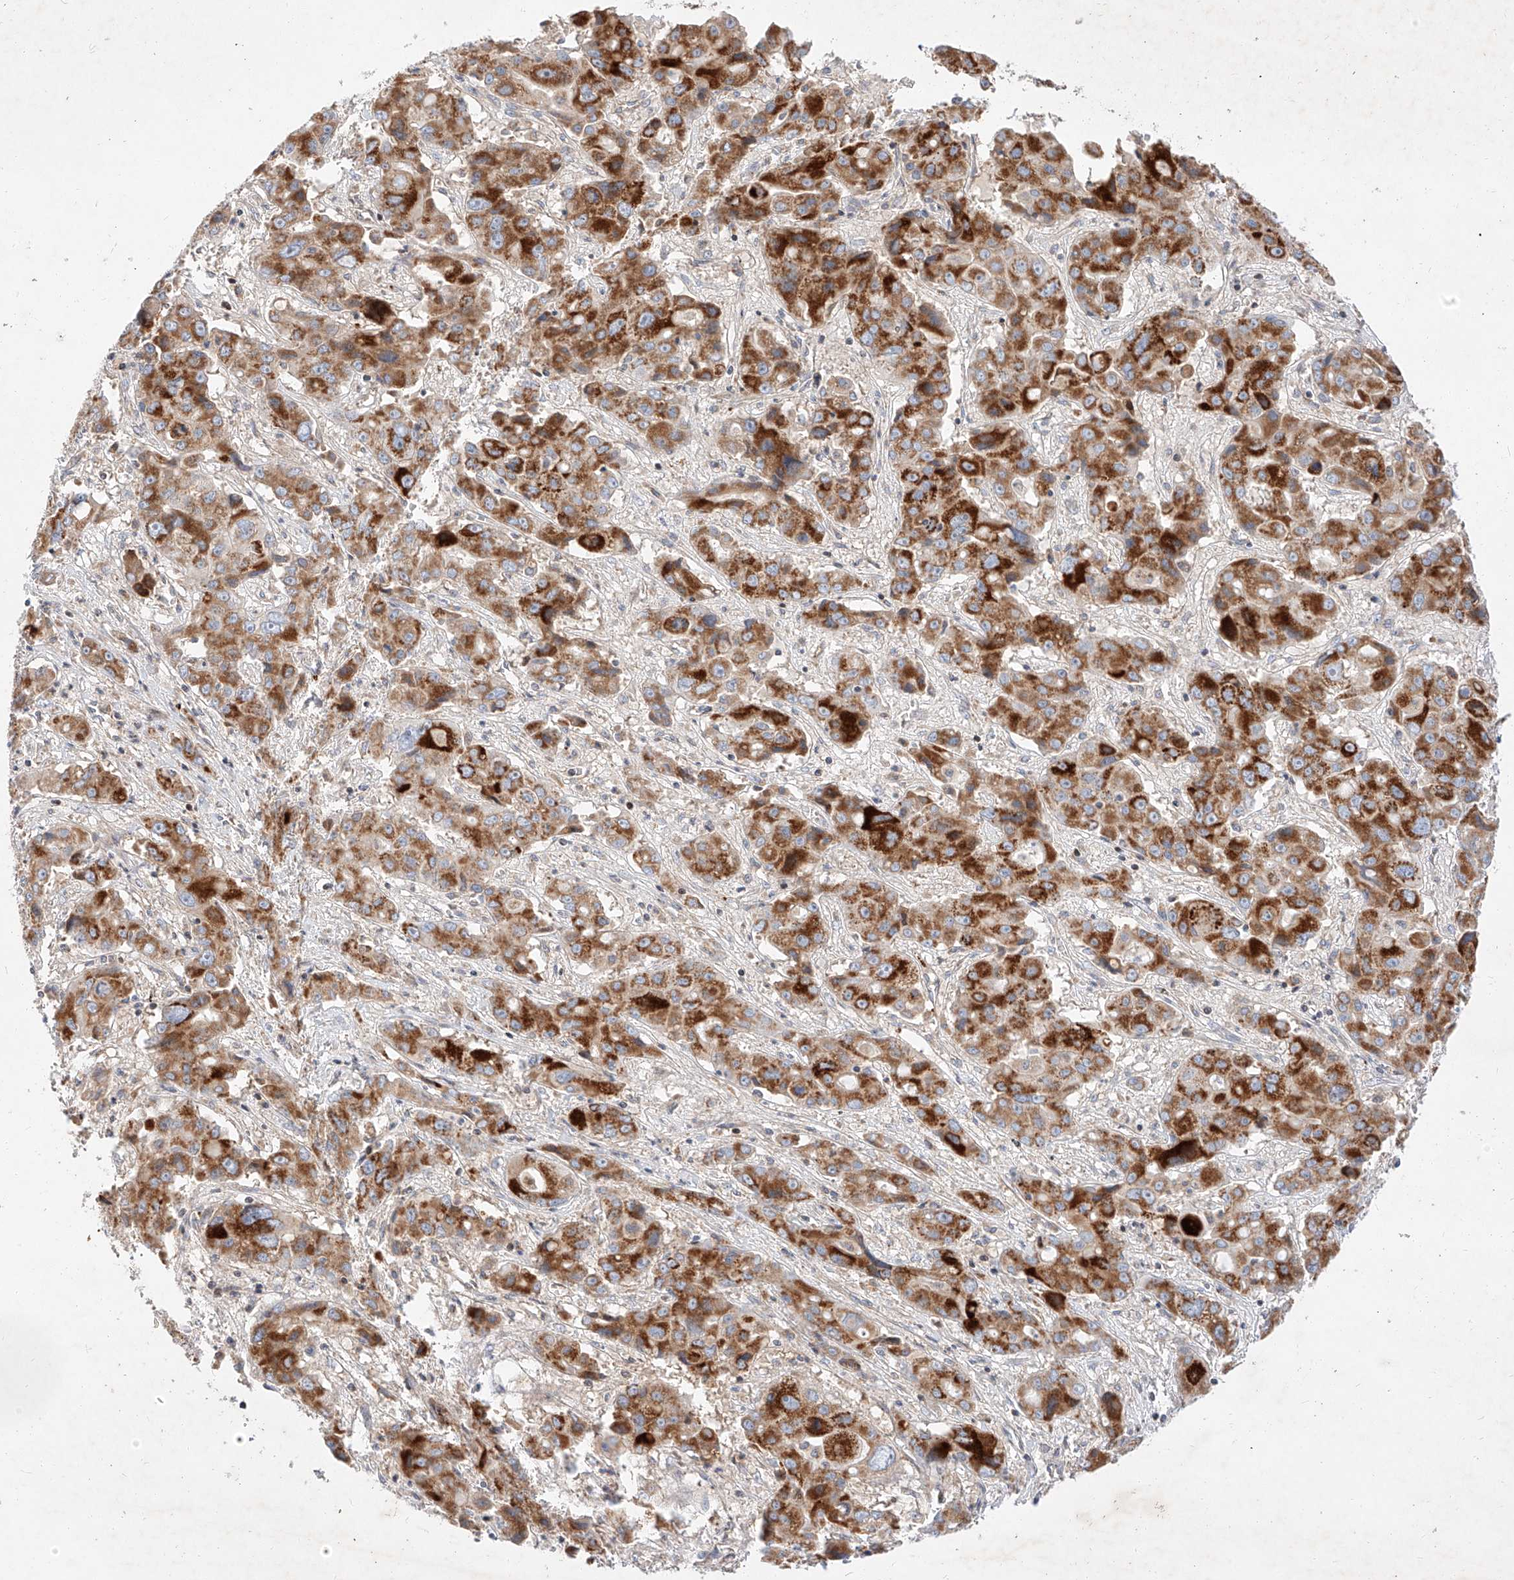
{"staining": {"intensity": "strong", "quantity": ">75%", "location": "cytoplasmic/membranous"}, "tissue": "liver cancer", "cell_type": "Tumor cells", "image_type": "cancer", "snomed": [{"axis": "morphology", "description": "Cholangiocarcinoma"}, {"axis": "topography", "description": "Liver"}], "caption": "Cholangiocarcinoma (liver) tissue shows strong cytoplasmic/membranous expression in approximately >75% of tumor cells, visualized by immunohistochemistry.", "gene": "OSGEPL1", "patient": {"sex": "male", "age": 67}}